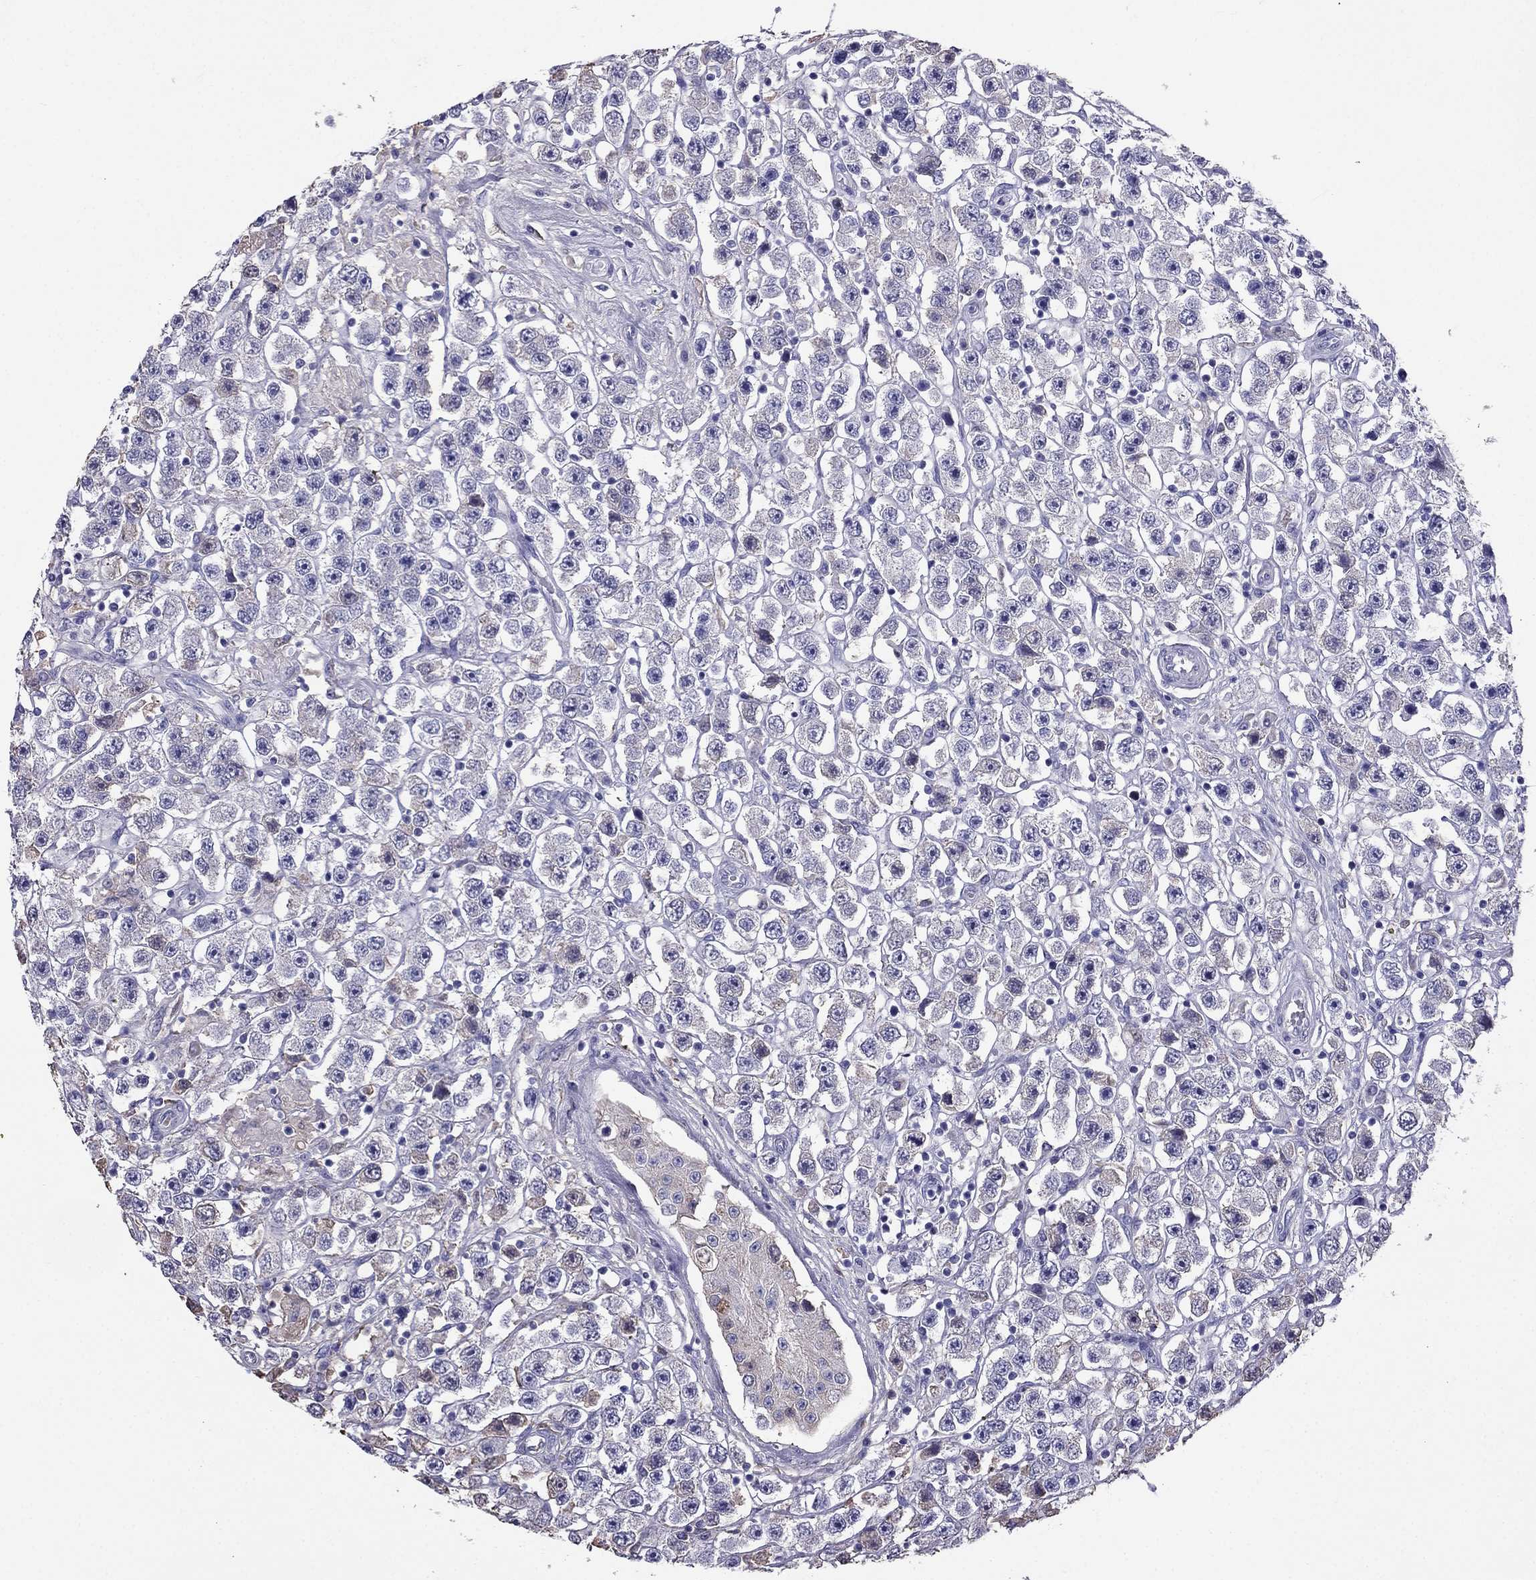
{"staining": {"intensity": "negative", "quantity": "none", "location": "none"}, "tissue": "testis cancer", "cell_type": "Tumor cells", "image_type": "cancer", "snomed": [{"axis": "morphology", "description": "Seminoma, NOS"}, {"axis": "topography", "description": "Testis"}], "caption": "There is no significant expression in tumor cells of testis cancer (seminoma).", "gene": "TBC1D21", "patient": {"sex": "male", "age": 45}}